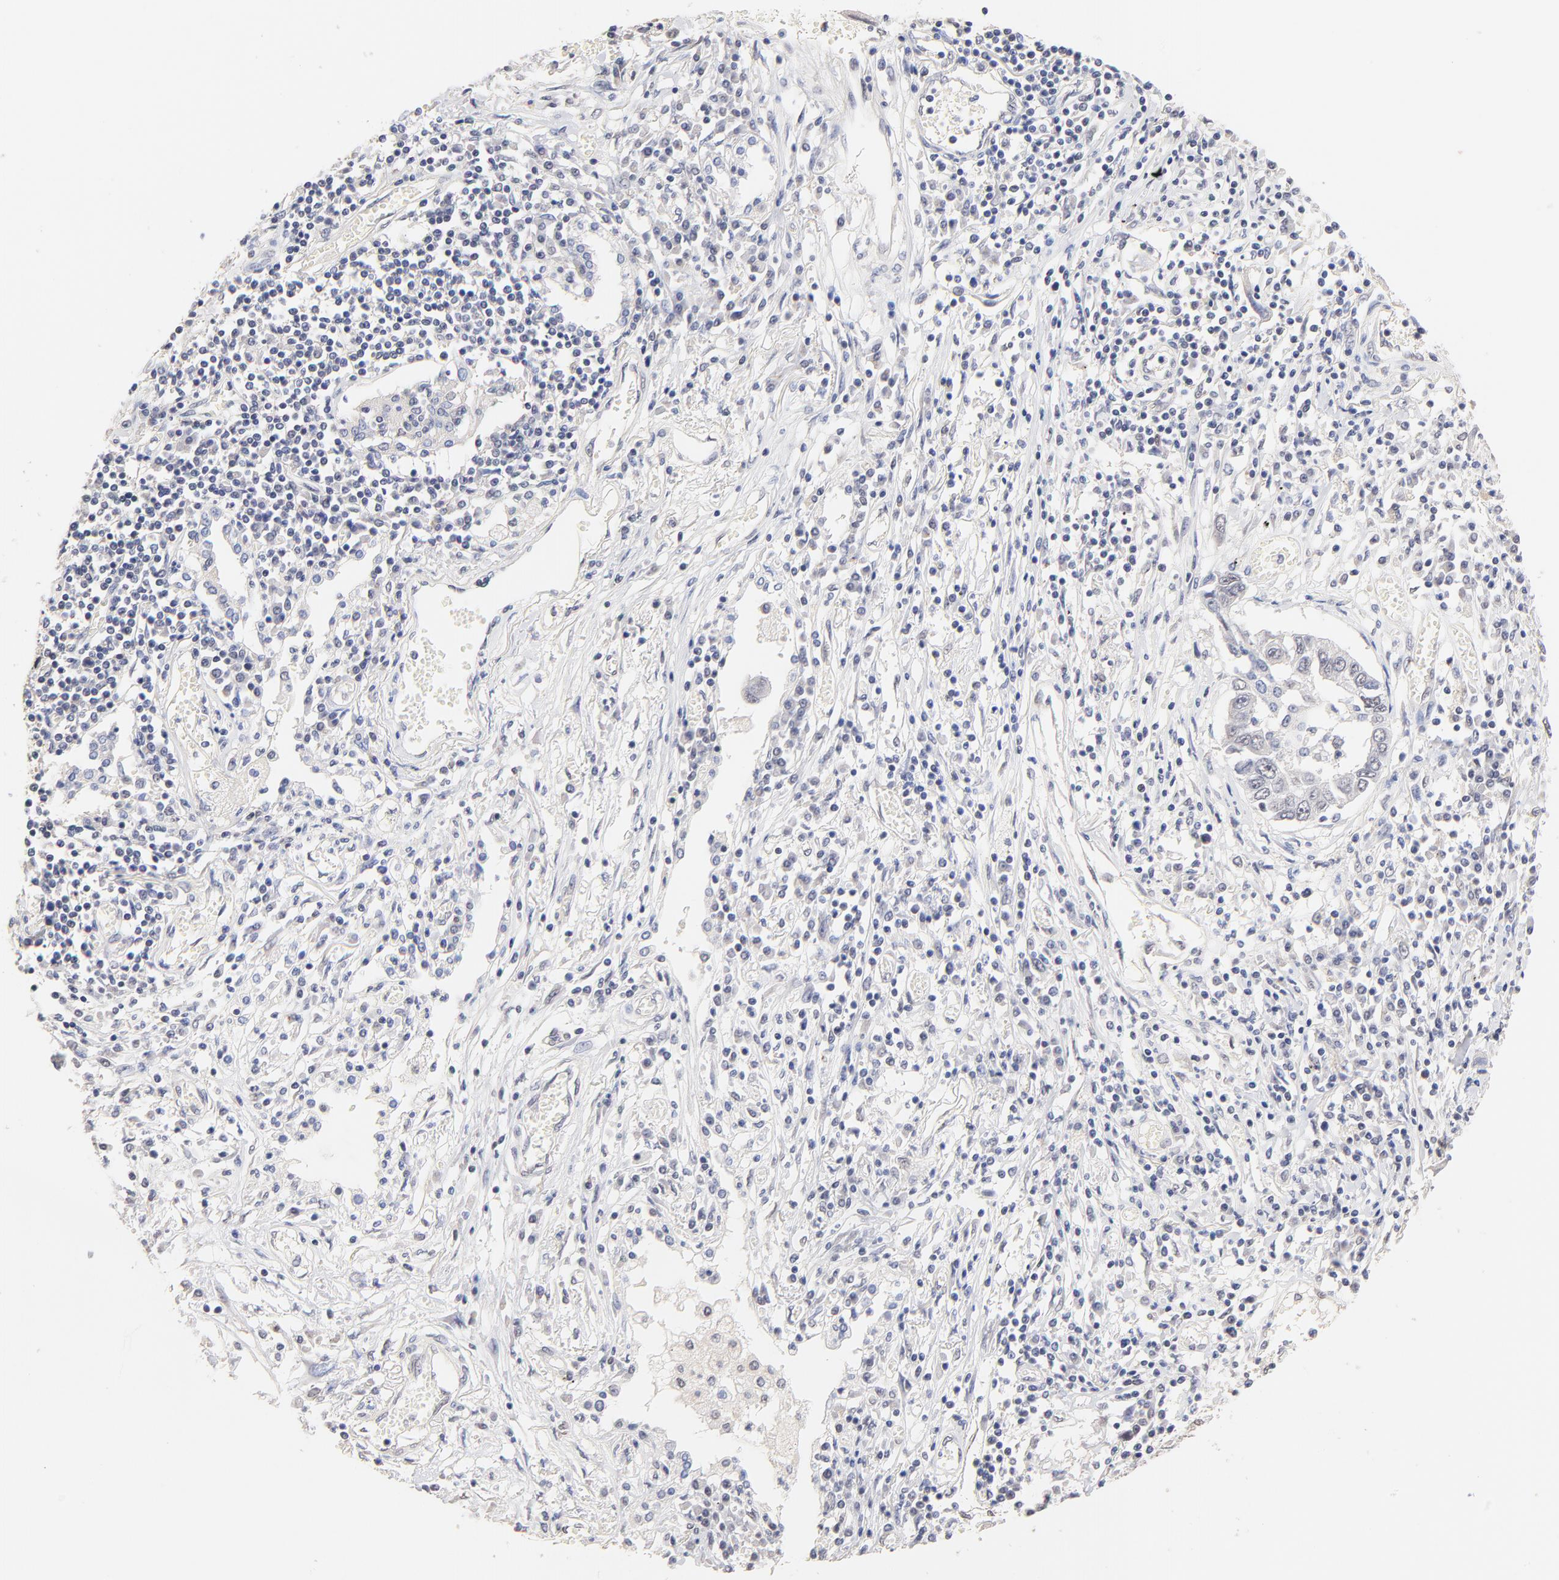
{"staining": {"intensity": "negative", "quantity": "none", "location": "none"}, "tissue": "lung cancer", "cell_type": "Tumor cells", "image_type": "cancer", "snomed": [{"axis": "morphology", "description": "Squamous cell carcinoma, NOS"}, {"axis": "topography", "description": "Lung"}], "caption": "Tumor cells show no significant protein positivity in lung cancer (squamous cell carcinoma).", "gene": "RIBC2", "patient": {"sex": "male", "age": 71}}